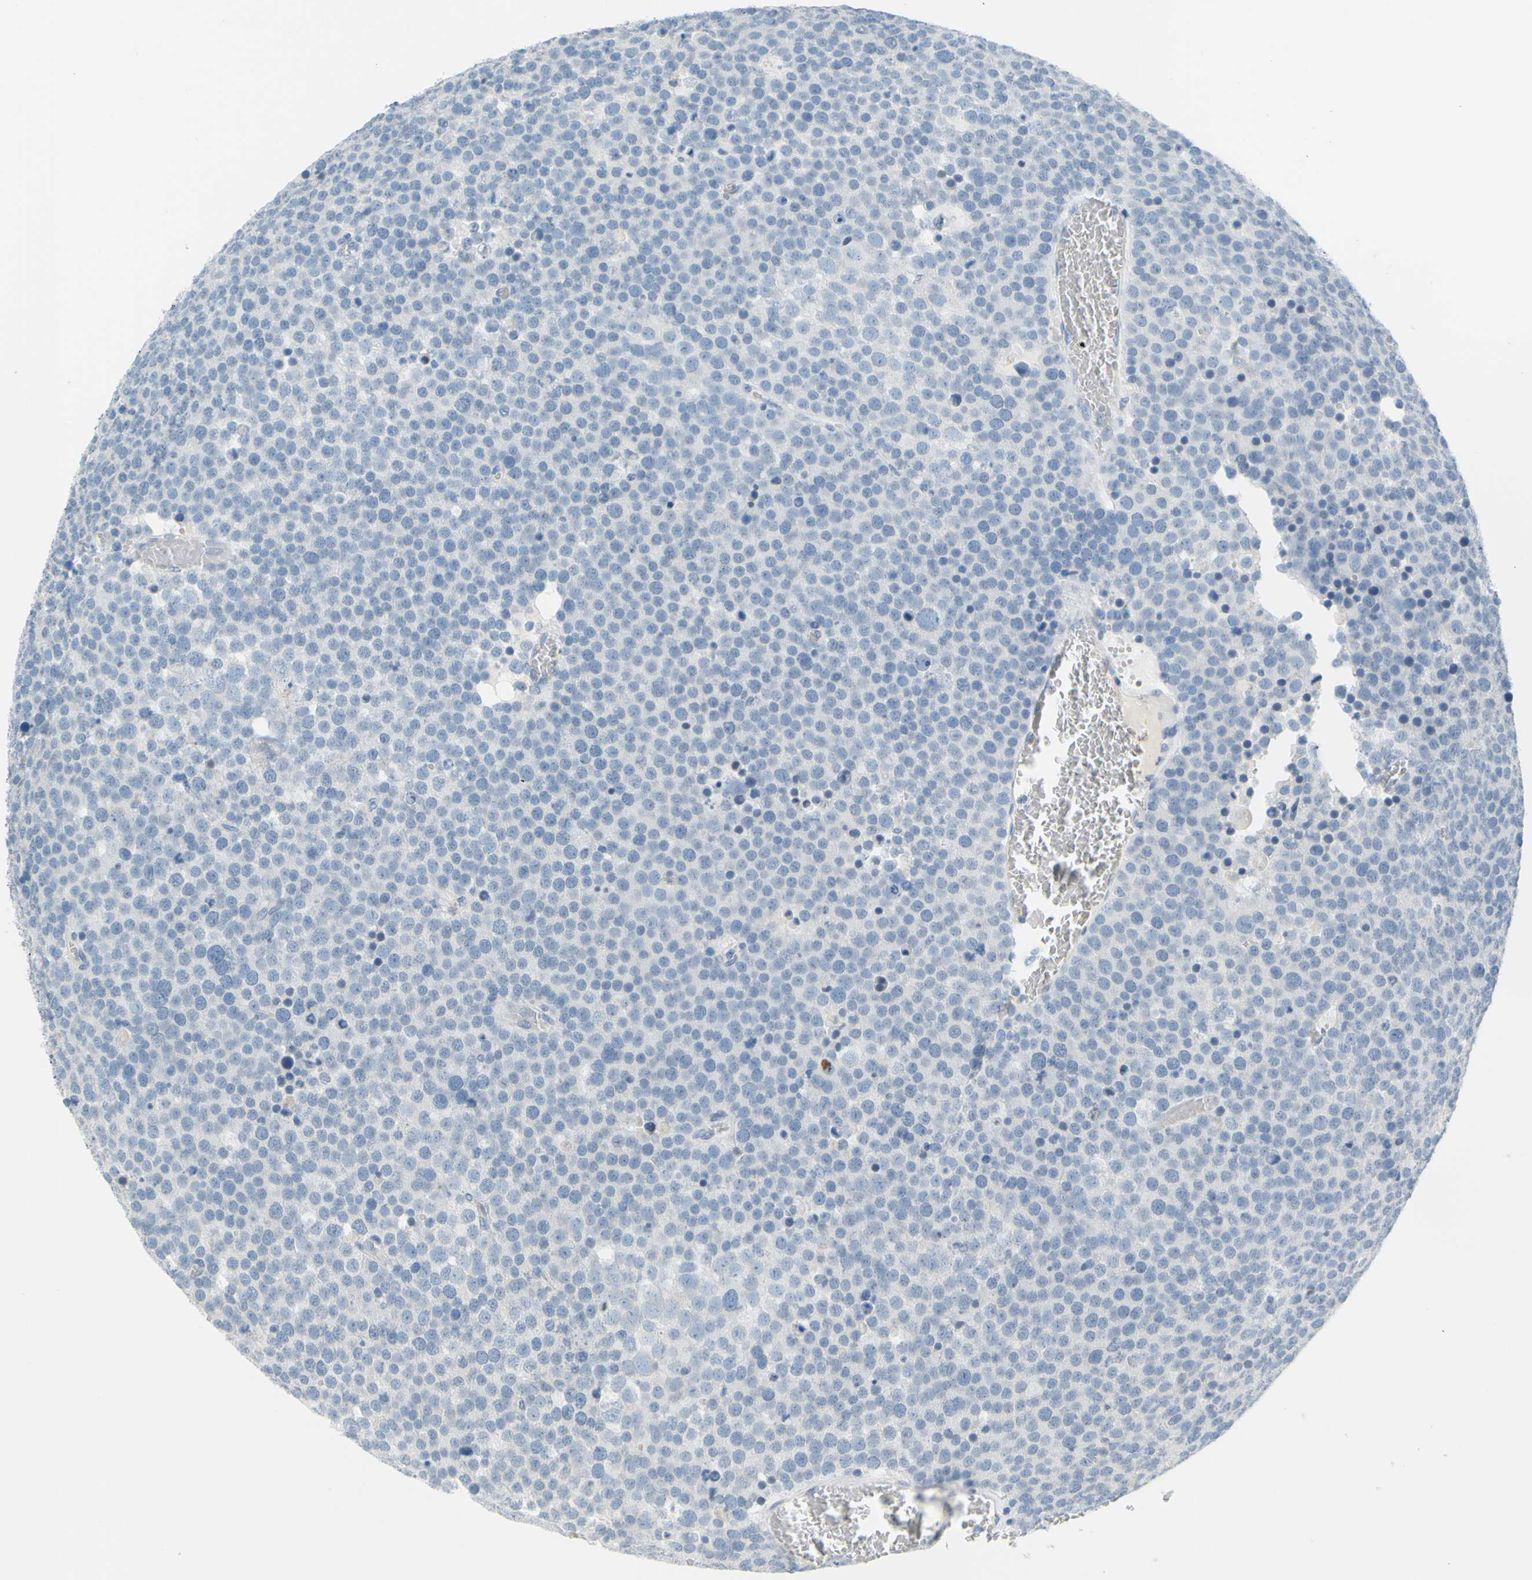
{"staining": {"intensity": "negative", "quantity": "none", "location": "none"}, "tissue": "testis cancer", "cell_type": "Tumor cells", "image_type": "cancer", "snomed": [{"axis": "morphology", "description": "Seminoma, NOS"}, {"axis": "topography", "description": "Testis"}], "caption": "Immunohistochemical staining of human seminoma (testis) shows no significant expression in tumor cells.", "gene": "DCT", "patient": {"sex": "male", "age": 71}}